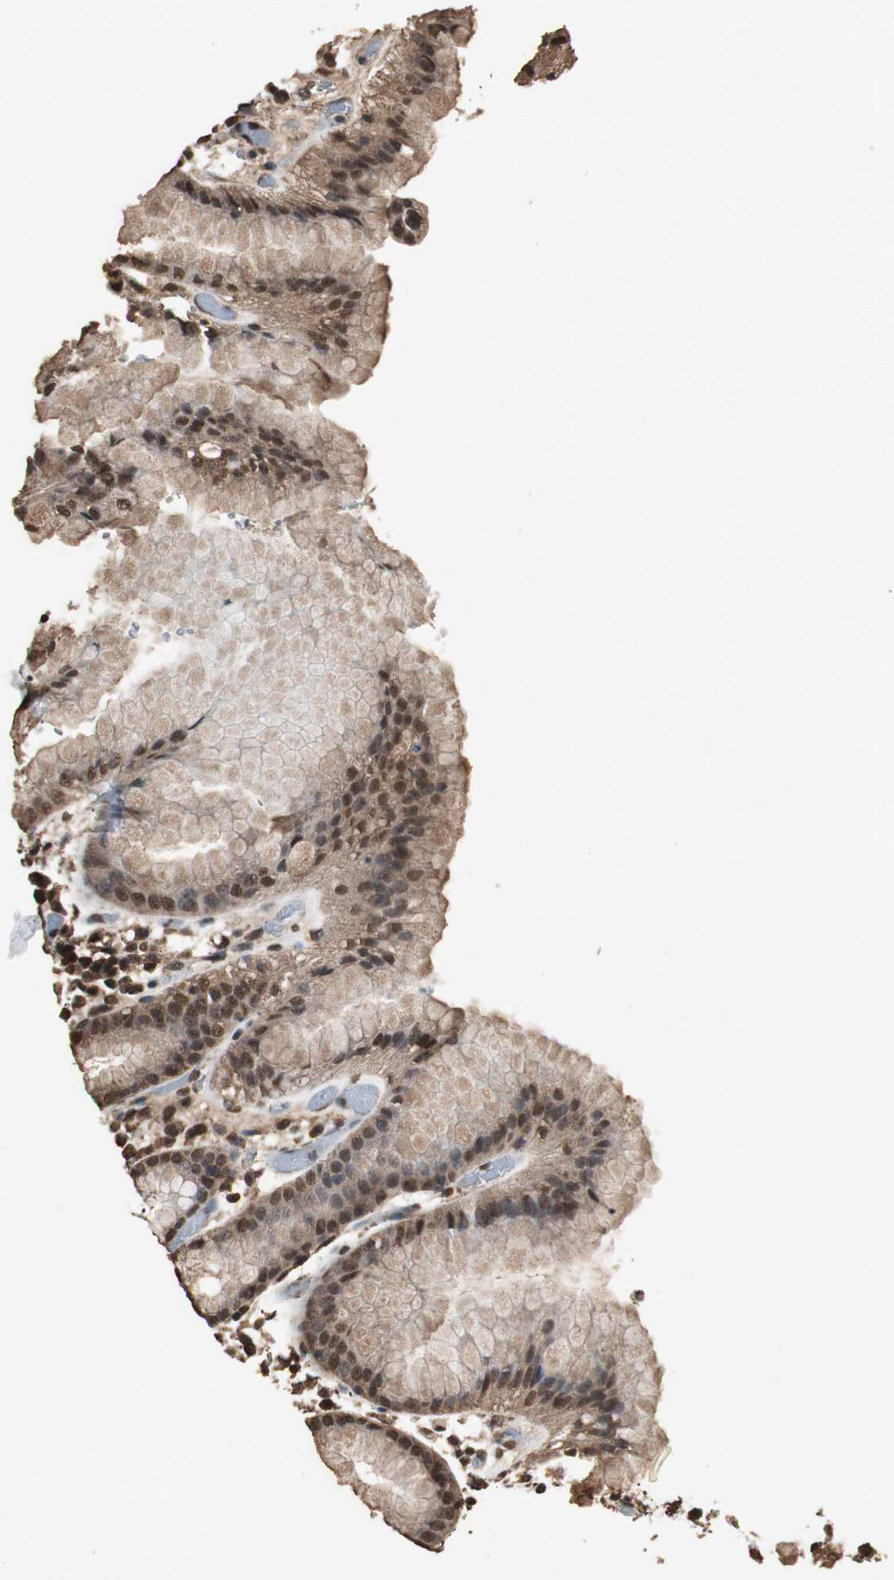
{"staining": {"intensity": "strong", "quantity": ">75%", "location": "cytoplasmic/membranous,nuclear"}, "tissue": "stomach", "cell_type": "Glandular cells", "image_type": "normal", "snomed": [{"axis": "morphology", "description": "Normal tissue, NOS"}, {"axis": "topography", "description": "Stomach"}, {"axis": "topography", "description": "Stomach, lower"}], "caption": "Glandular cells show strong cytoplasmic/membranous,nuclear staining in approximately >75% of cells in benign stomach.", "gene": "PPP1R13B", "patient": {"sex": "female", "age": 75}}